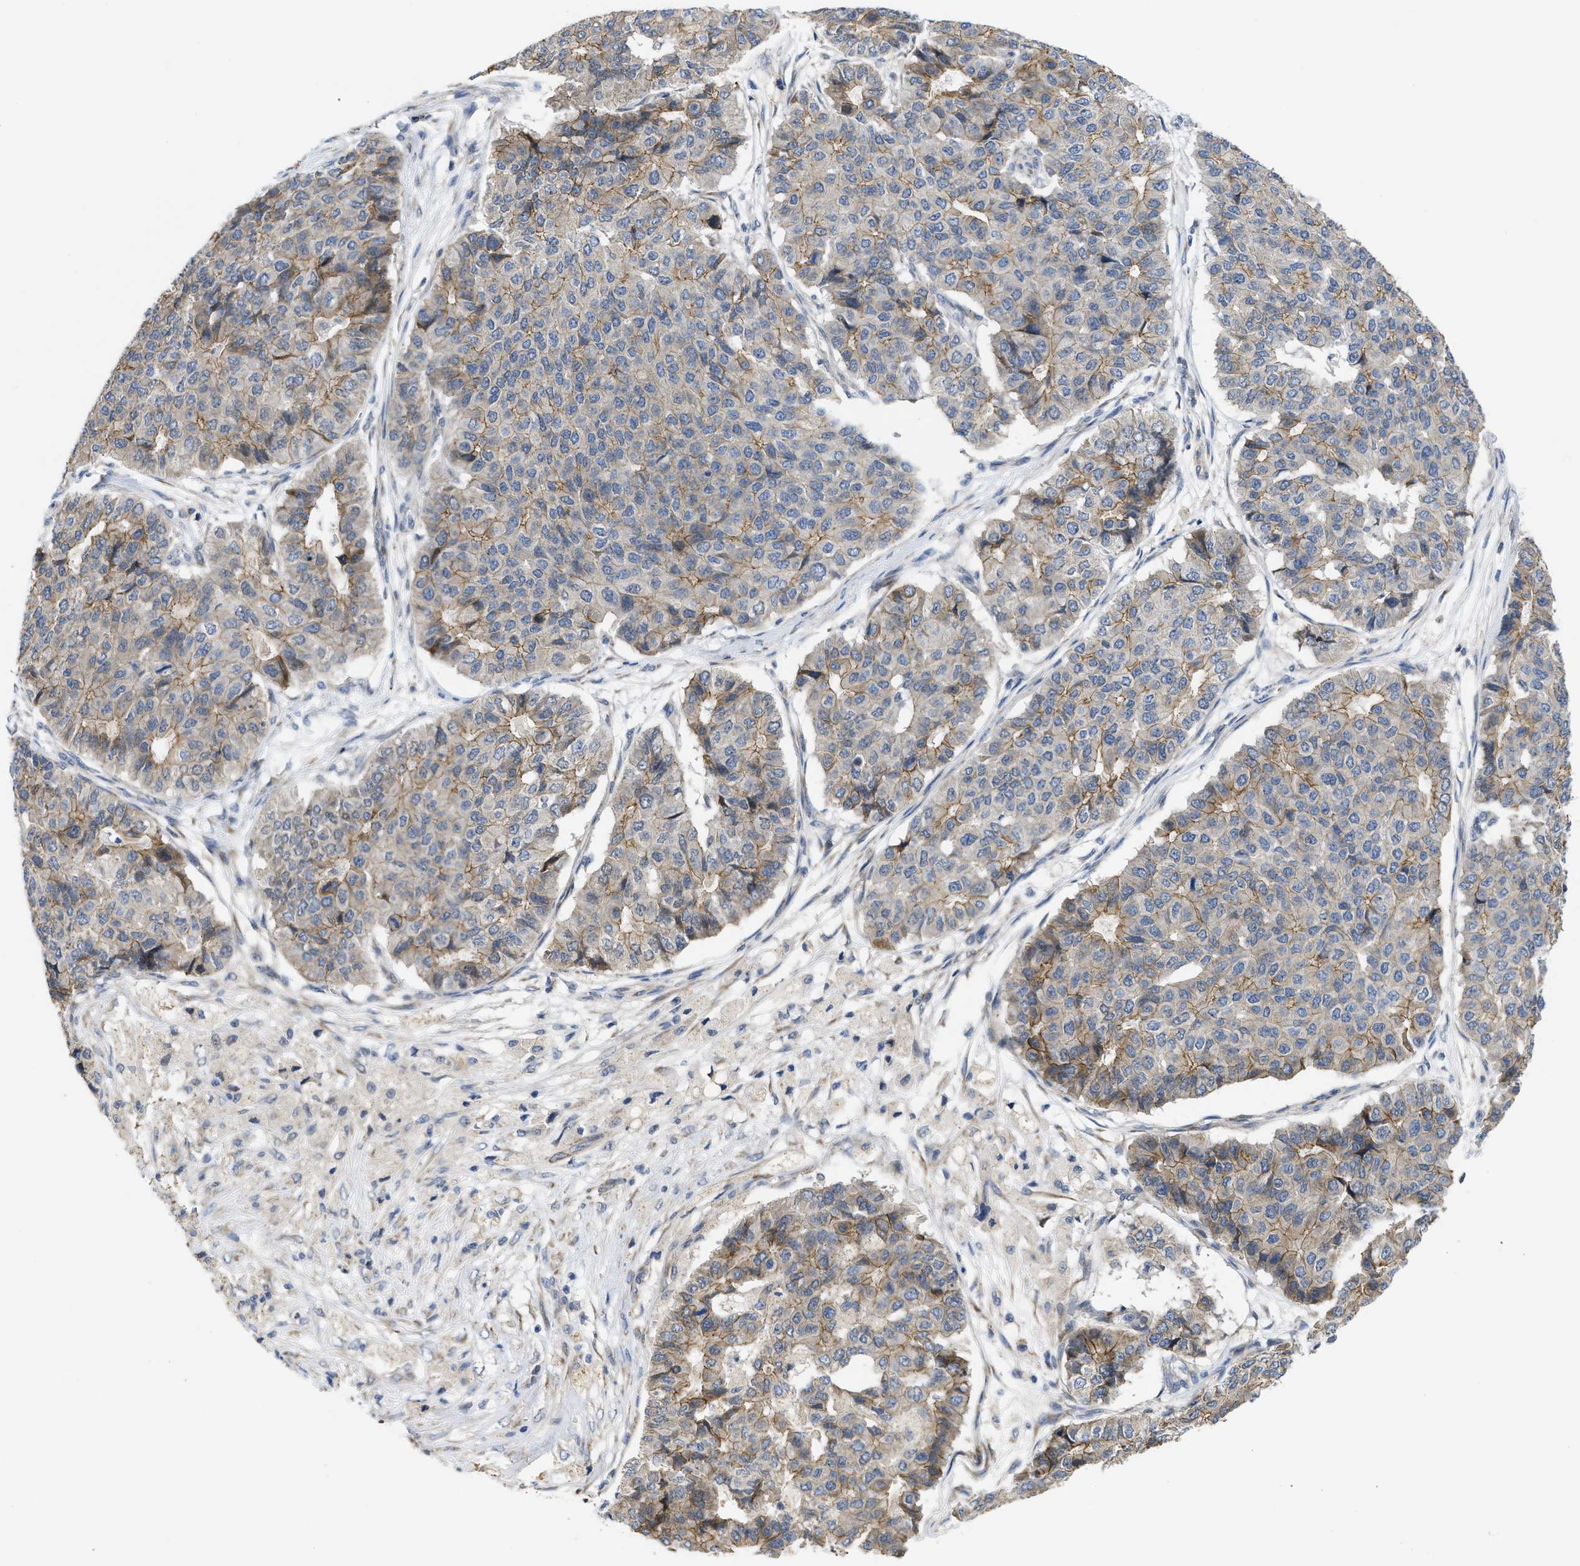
{"staining": {"intensity": "moderate", "quantity": "25%-75%", "location": "cytoplasmic/membranous"}, "tissue": "pancreatic cancer", "cell_type": "Tumor cells", "image_type": "cancer", "snomed": [{"axis": "morphology", "description": "Adenocarcinoma, NOS"}, {"axis": "topography", "description": "Pancreas"}], "caption": "Moderate cytoplasmic/membranous protein expression is appreciated in approximately 25%-75% of tumor cells in pancreatic adenocarcinoma.", "gene": "CDPF1", "patient": {"sex": "male", "age": 50}}